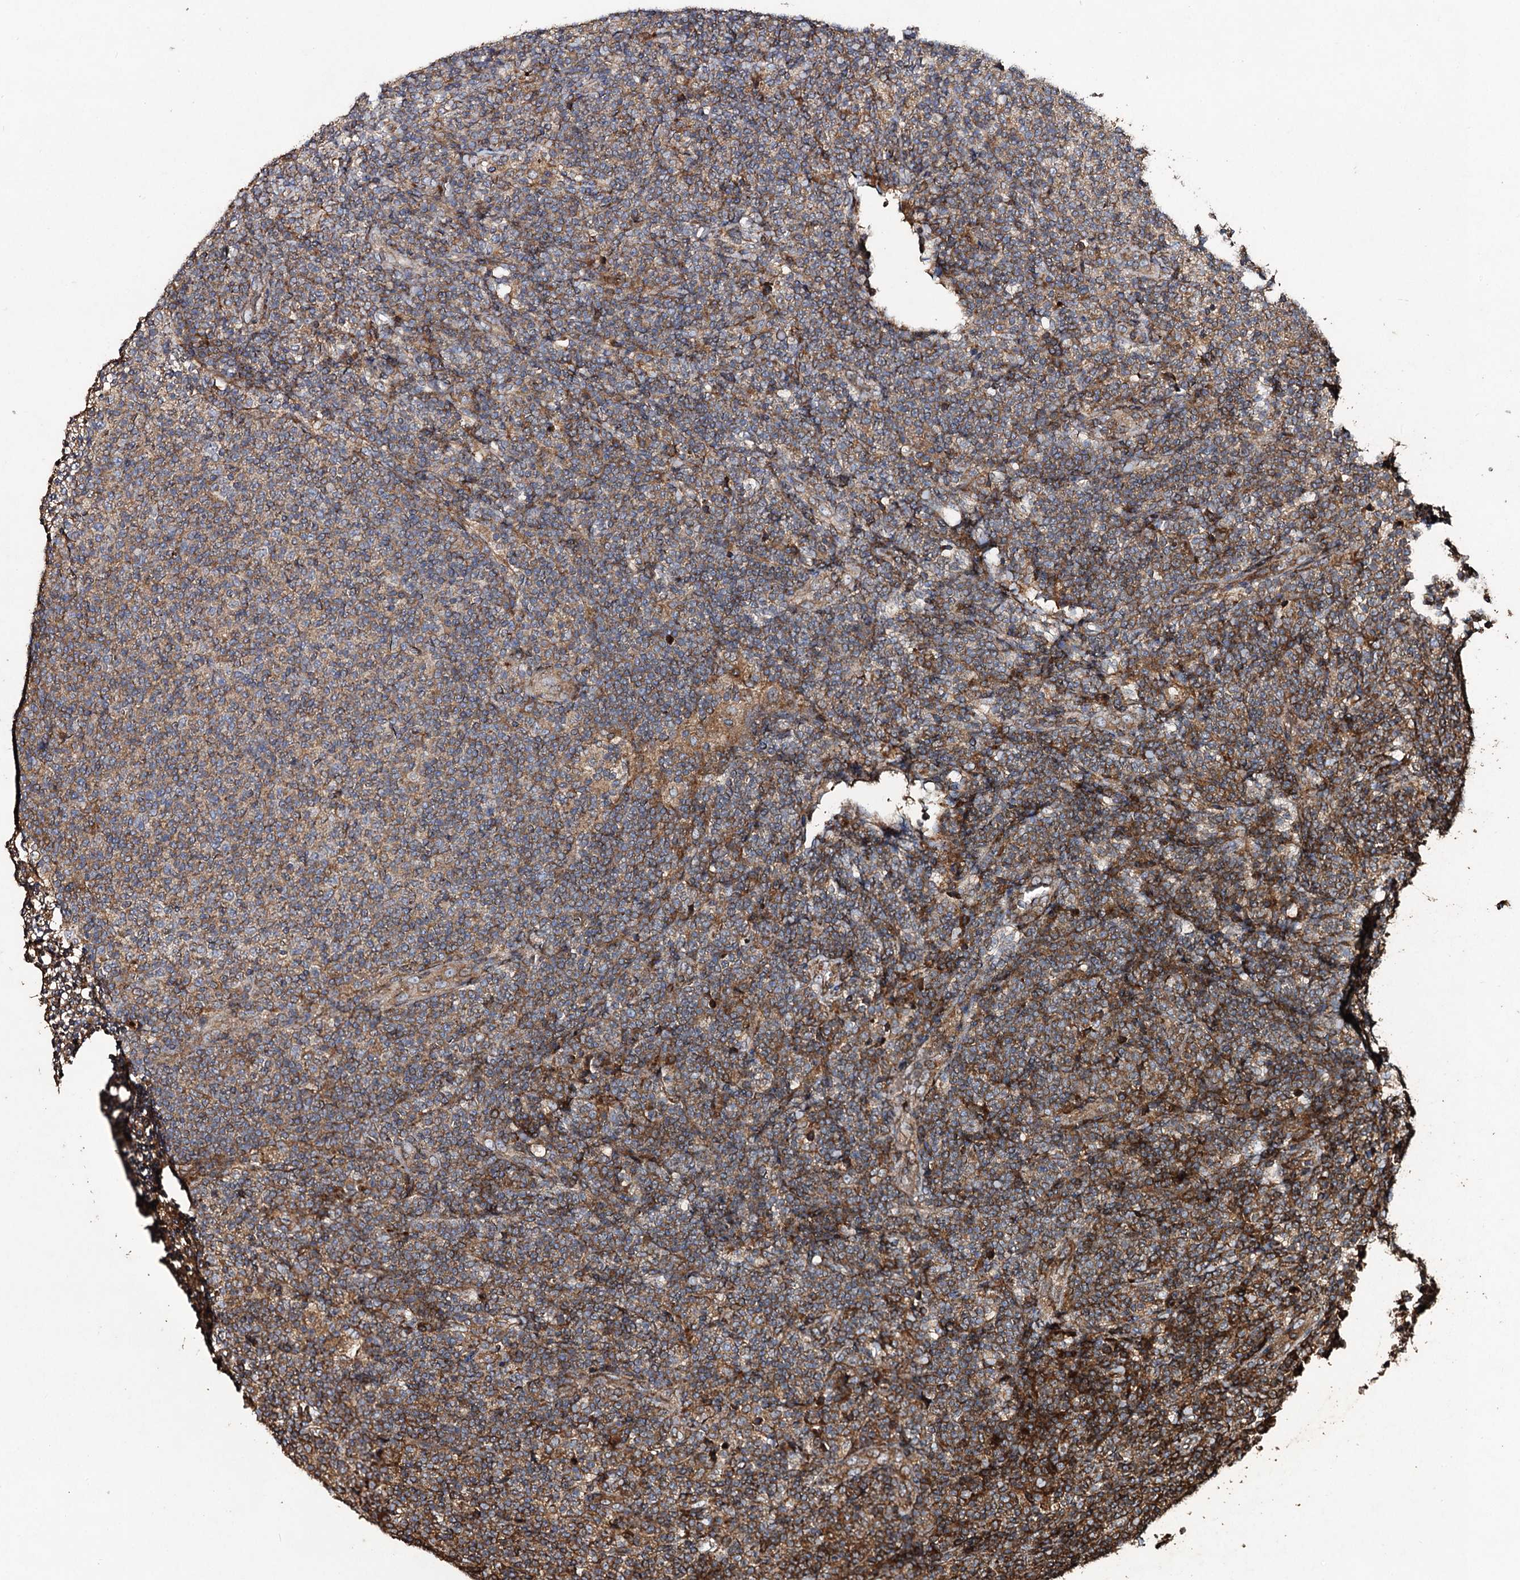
{"staining": {"intensity": "moderate", "quantity": ">75%", "location": "cytoplasmic/membranous"}, "tissue": "lymphoma", "cell_type": "Tumor cells", "image_type": "cancer", "snomed": [{"axis": "morphology", "description": "Malignant lymphoma, non-Hodgkin's type, Low grade"}, {"axis": "topography", "description": "Lymph node"}], "caption": "Malignant lymphoma, non-Hodgkin's type (low-grade) tissue shows moderate cytoplasmic/membranous staining in approximately >75% of tumor cells", "gene": "NOTCH2NLA", "patient": {"sex": "male", "age": 66}}